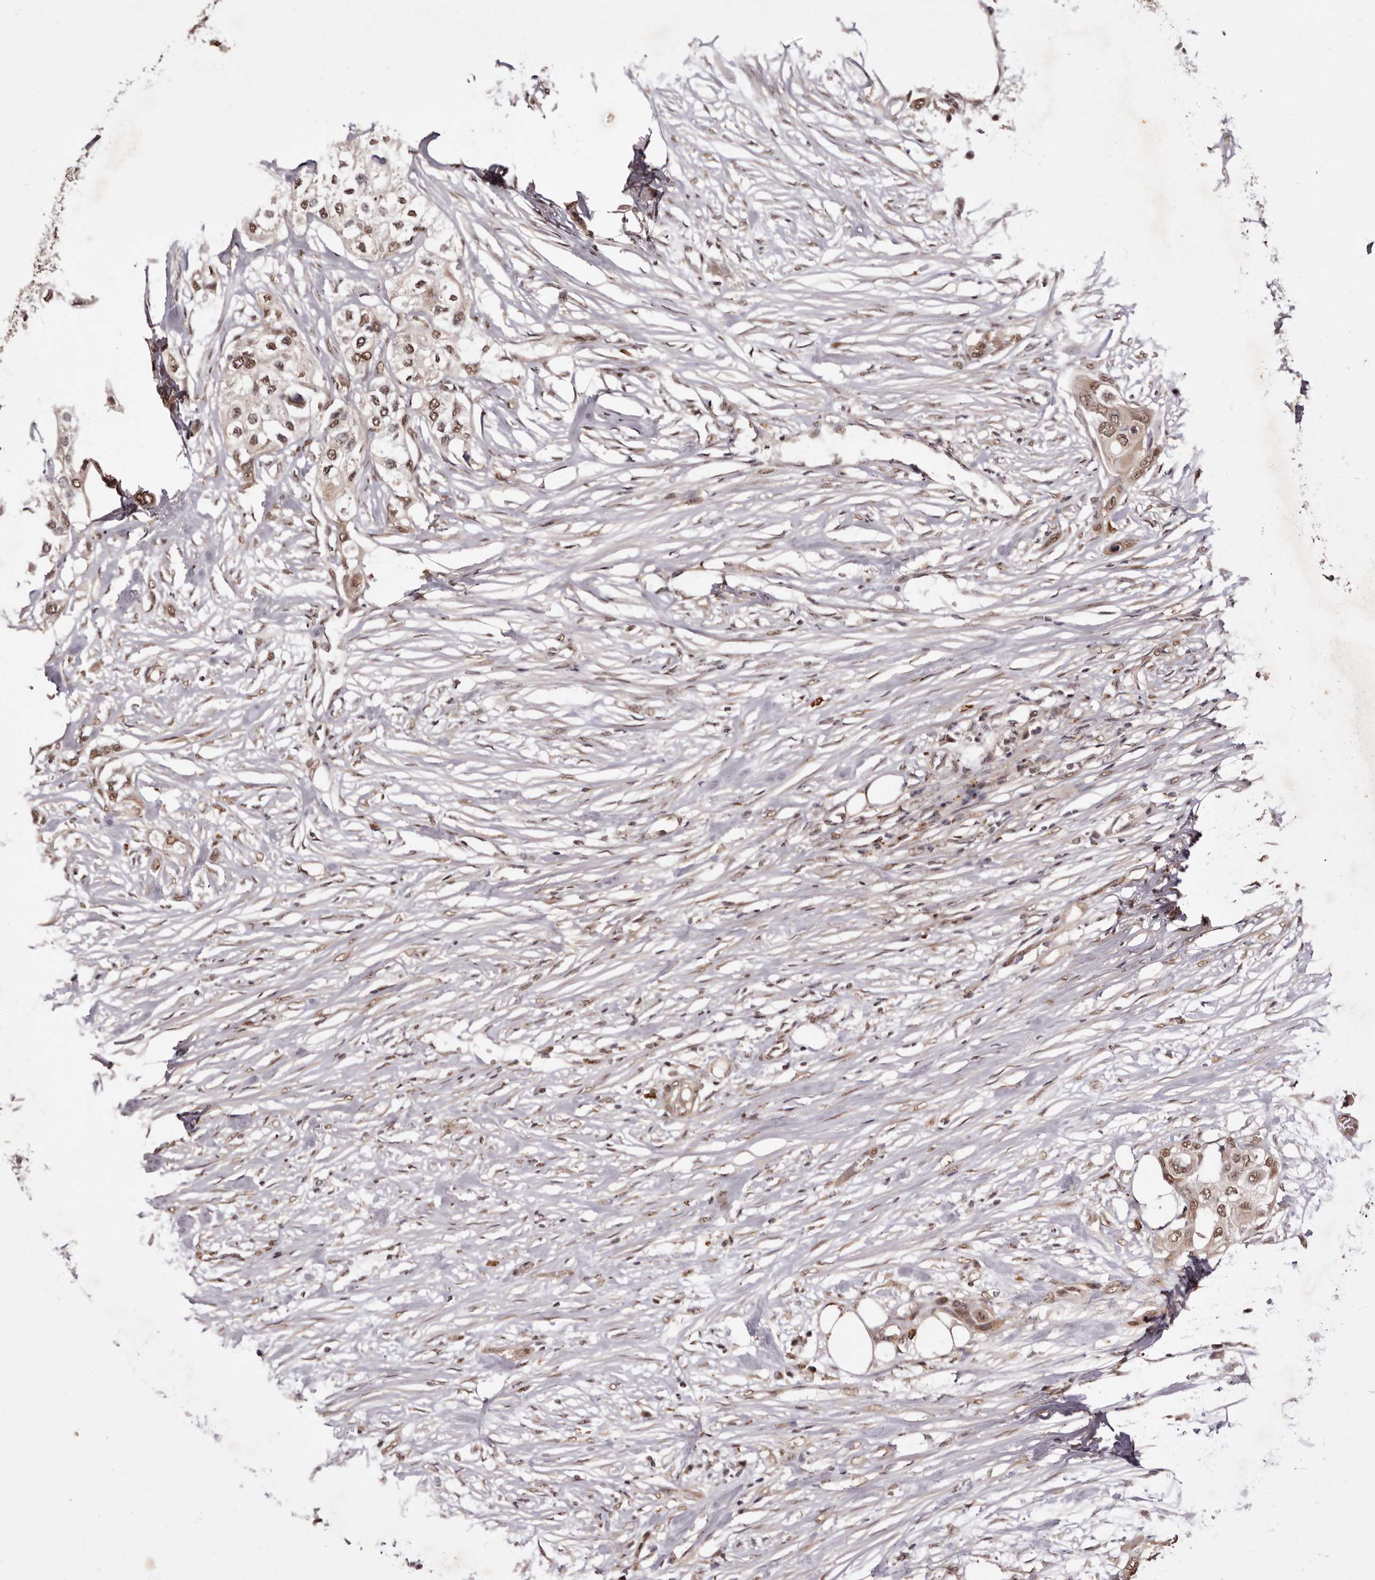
{"staining": {"intensity": "moderate", "quantity": ">75%", "location": "cytoplasmic/membranous,nuclear"}, "tissue": "urothelial cancer", "cell_type": "Tumor cells", "image_type": "cancer", "snomed": [{"axis": "morphology", "description": "Urothelial carcinoma, High grade"}, {"axis": "topography", "description": "Urinary bladder"}], "caption": "High-grade urothelial carcinoma stained for a protein (brown) reveals moderate cytoplasmic/membranous and nuclear positive positivity in approximately >75% of tumor cells.", "gene": "NOTCH1", "patient": {"sex": "male", "age": 64}}